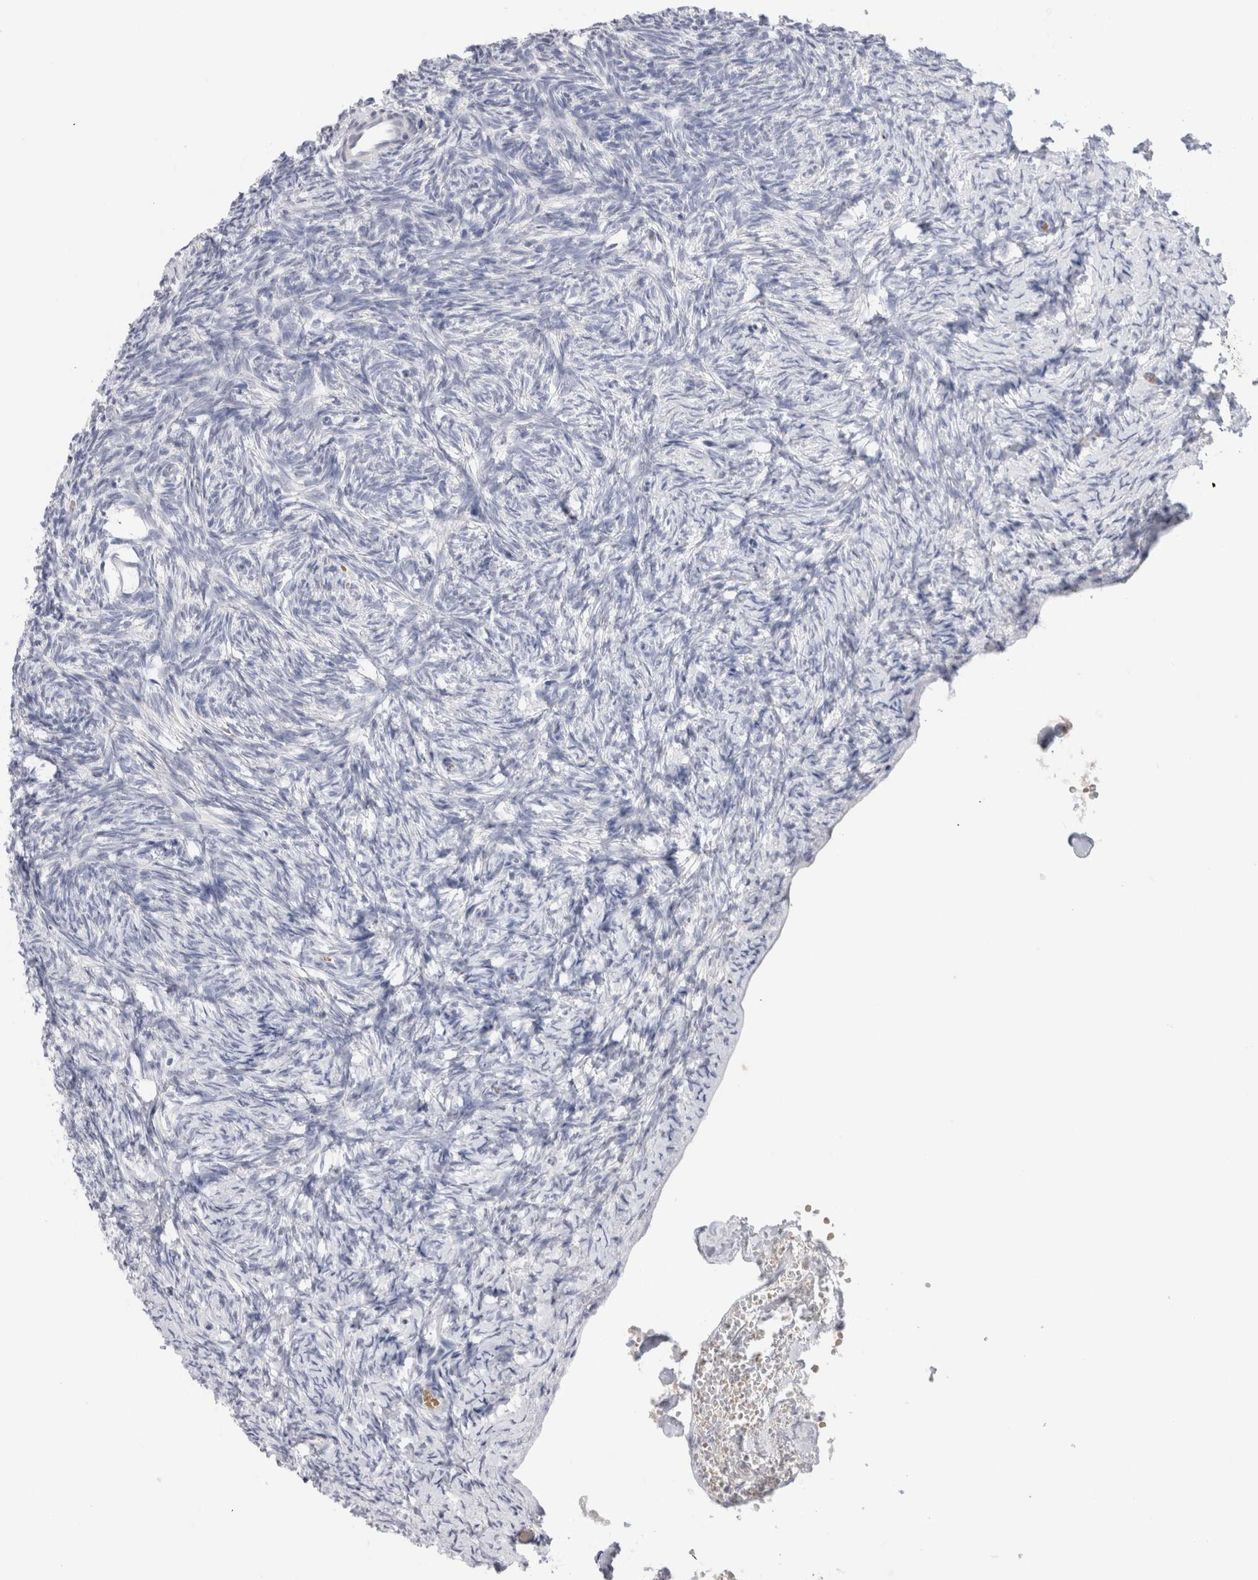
{"staining": {"intensity": "negative", "quantity": "none", "location": "none"}, "tissue": "ovary", "cell_type": "Ovarian stroma cells", "image_type": "normal", "snomed": [{"axis": "morphology", "description": "Normal tissue, NOS"}, {"axis": "topography", "description": "Ovary"}], "caption": "Ovary was stained to show a protein in brown. There is no significant positivity in ovarian stroma cells. (DAB immunohistochemistry with hematoxylin counter stain).", "gene": "CD38", "patient": {"sex": "female", "age": 34}}